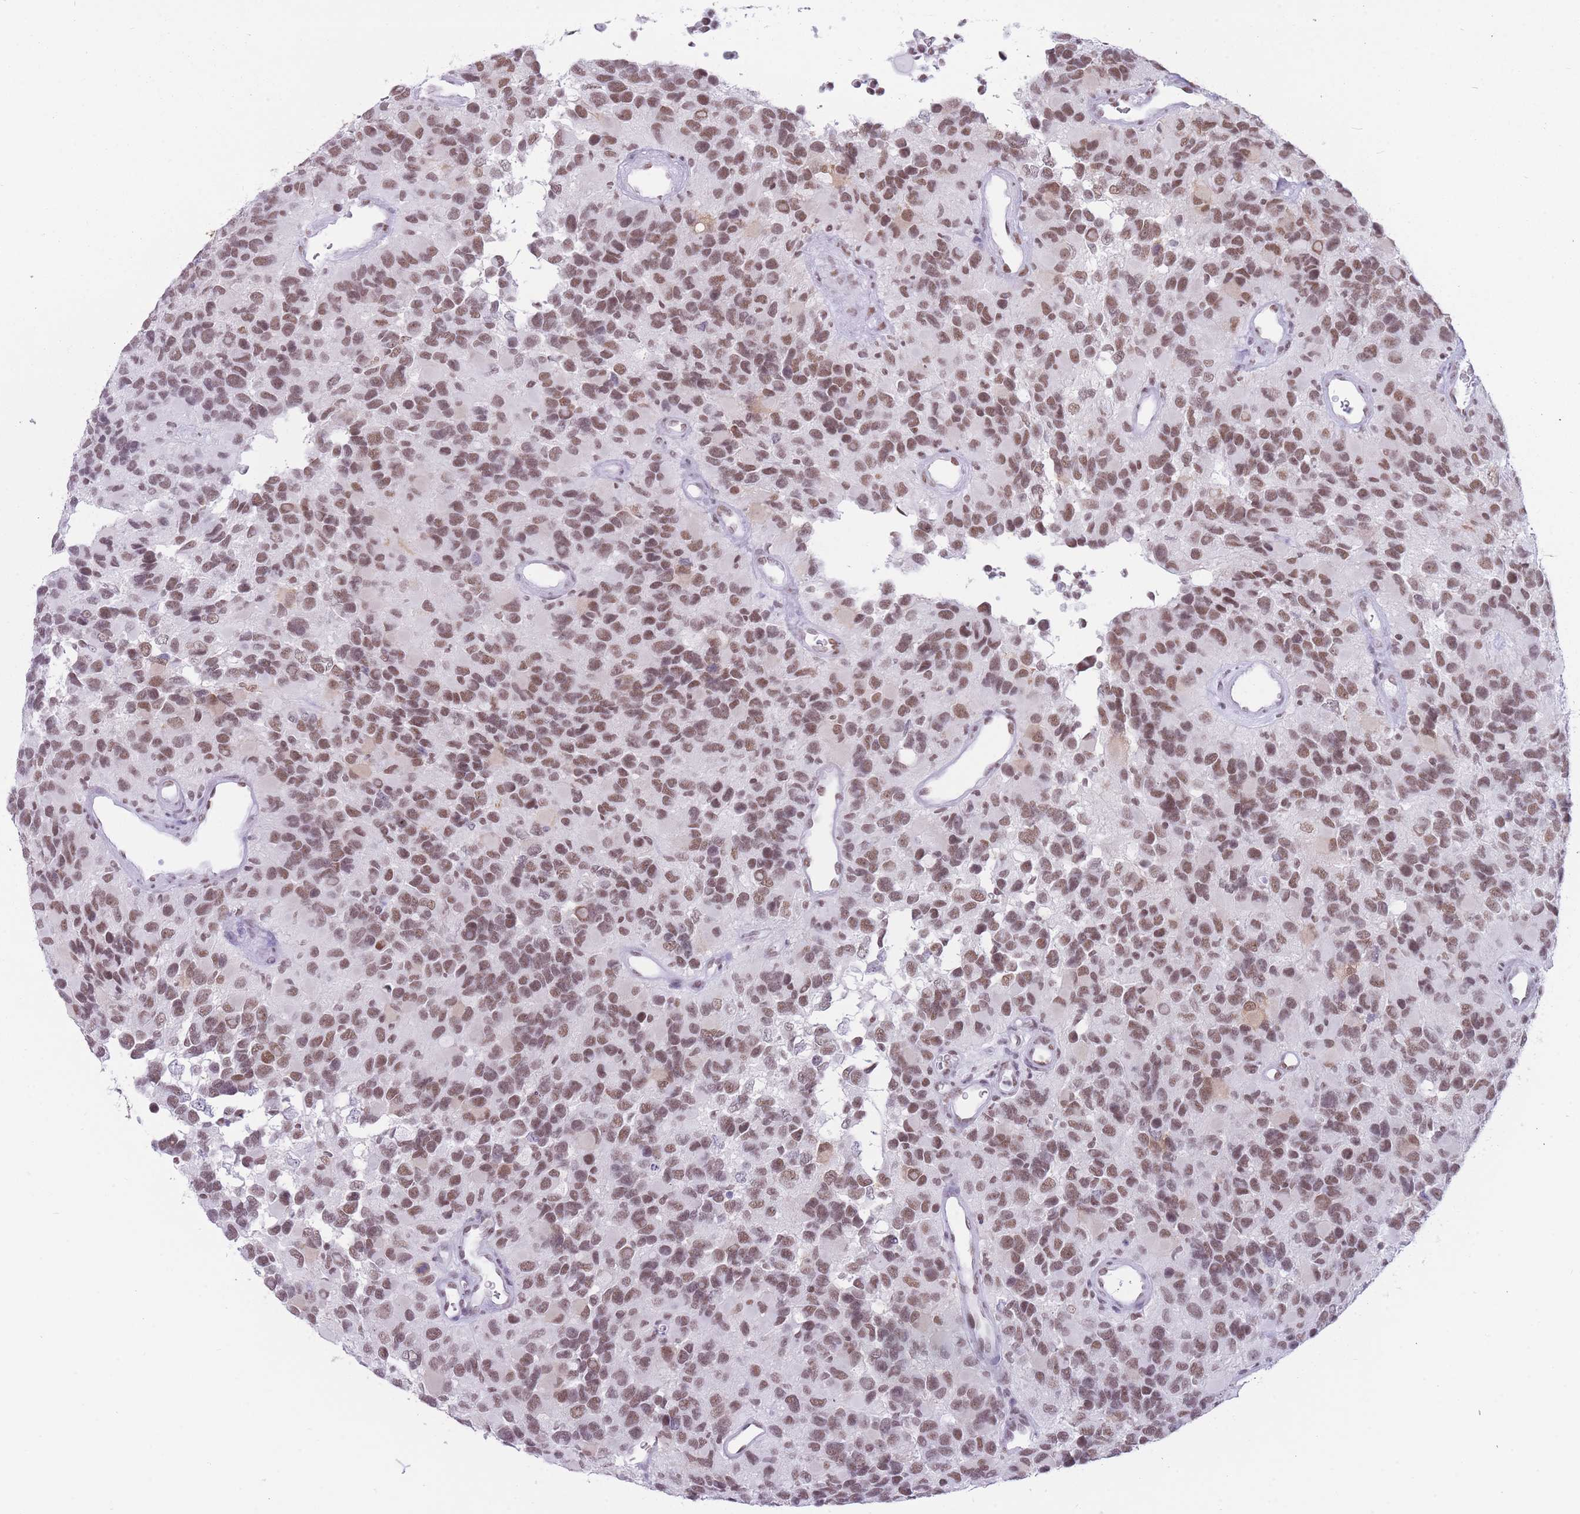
{"staining": {"intensity": "moderate", "quantity": ">75%", "location": "nuclear"}, "tissue": "glioma", "cell_type": "Tumor cells", "image_type": "cancer", "snomed": [{"axis": "morphology", "description": "Glioma, malignant, High grade"}, {"axis": "topography", "description": "Brain"}], "caption": "Immunohistochemistry (IHC) micrograph of human glioma stained for a protein (brown), which demonstrates medium levels of moderate nuclear positivity in about >75% of tumor cells.", "gene": "HNRNPUL1", "patient": {"sex": "male", "age": 77}}